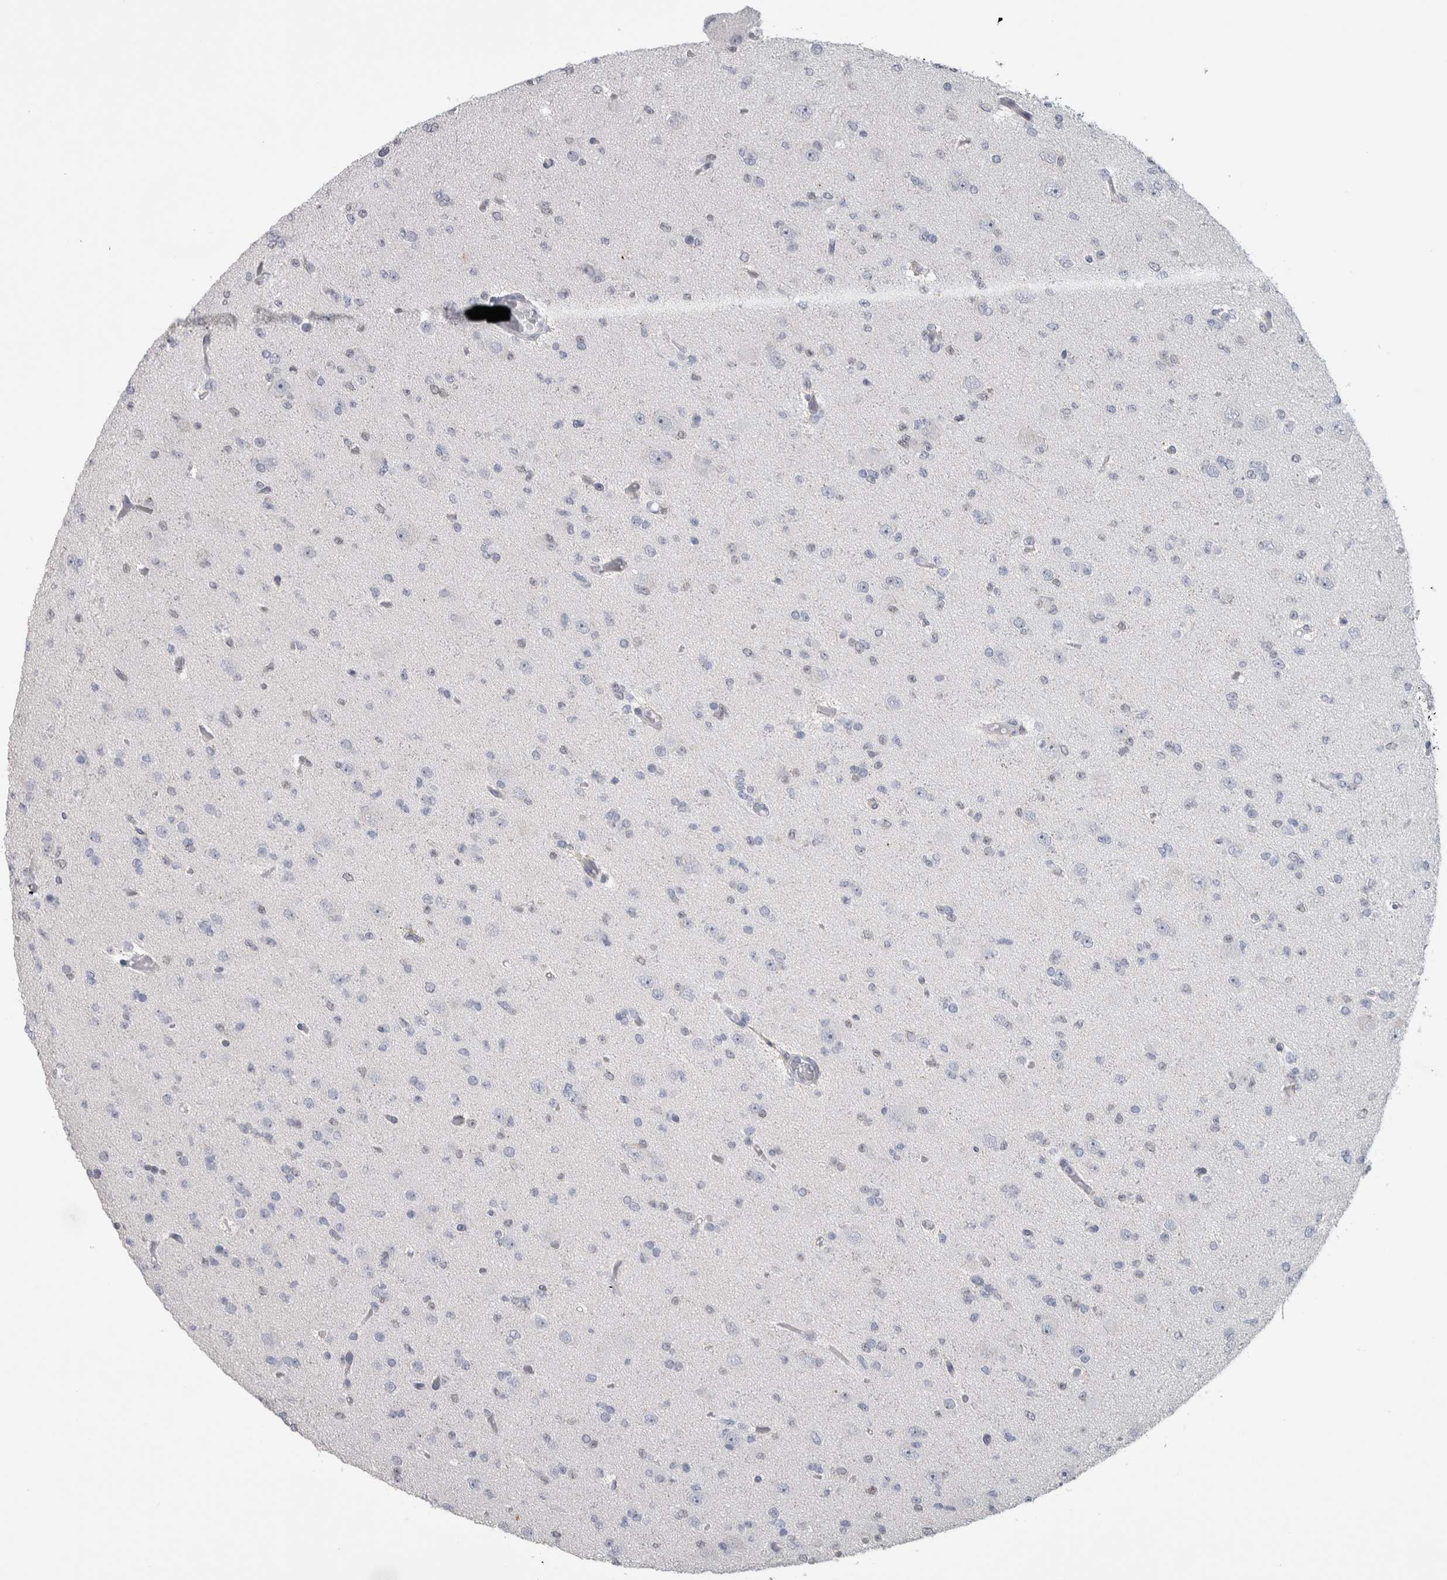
{"staining": {"intensity": "negative", "quantity": "none", "location": "none"}, "tissue": "glioma", "cell_type": "Tumor cells", "image_type": "cancer", "snomed": [{"axis": "morphology", "description": "Glioma, malignant, Low grade"}, {"axis": "topography", "description": "Brain"}], "caption": "There is no significant expression in tumor cells of glioma.", "gene": "IL33", "patient": {"sex": "female", "age": 22}}